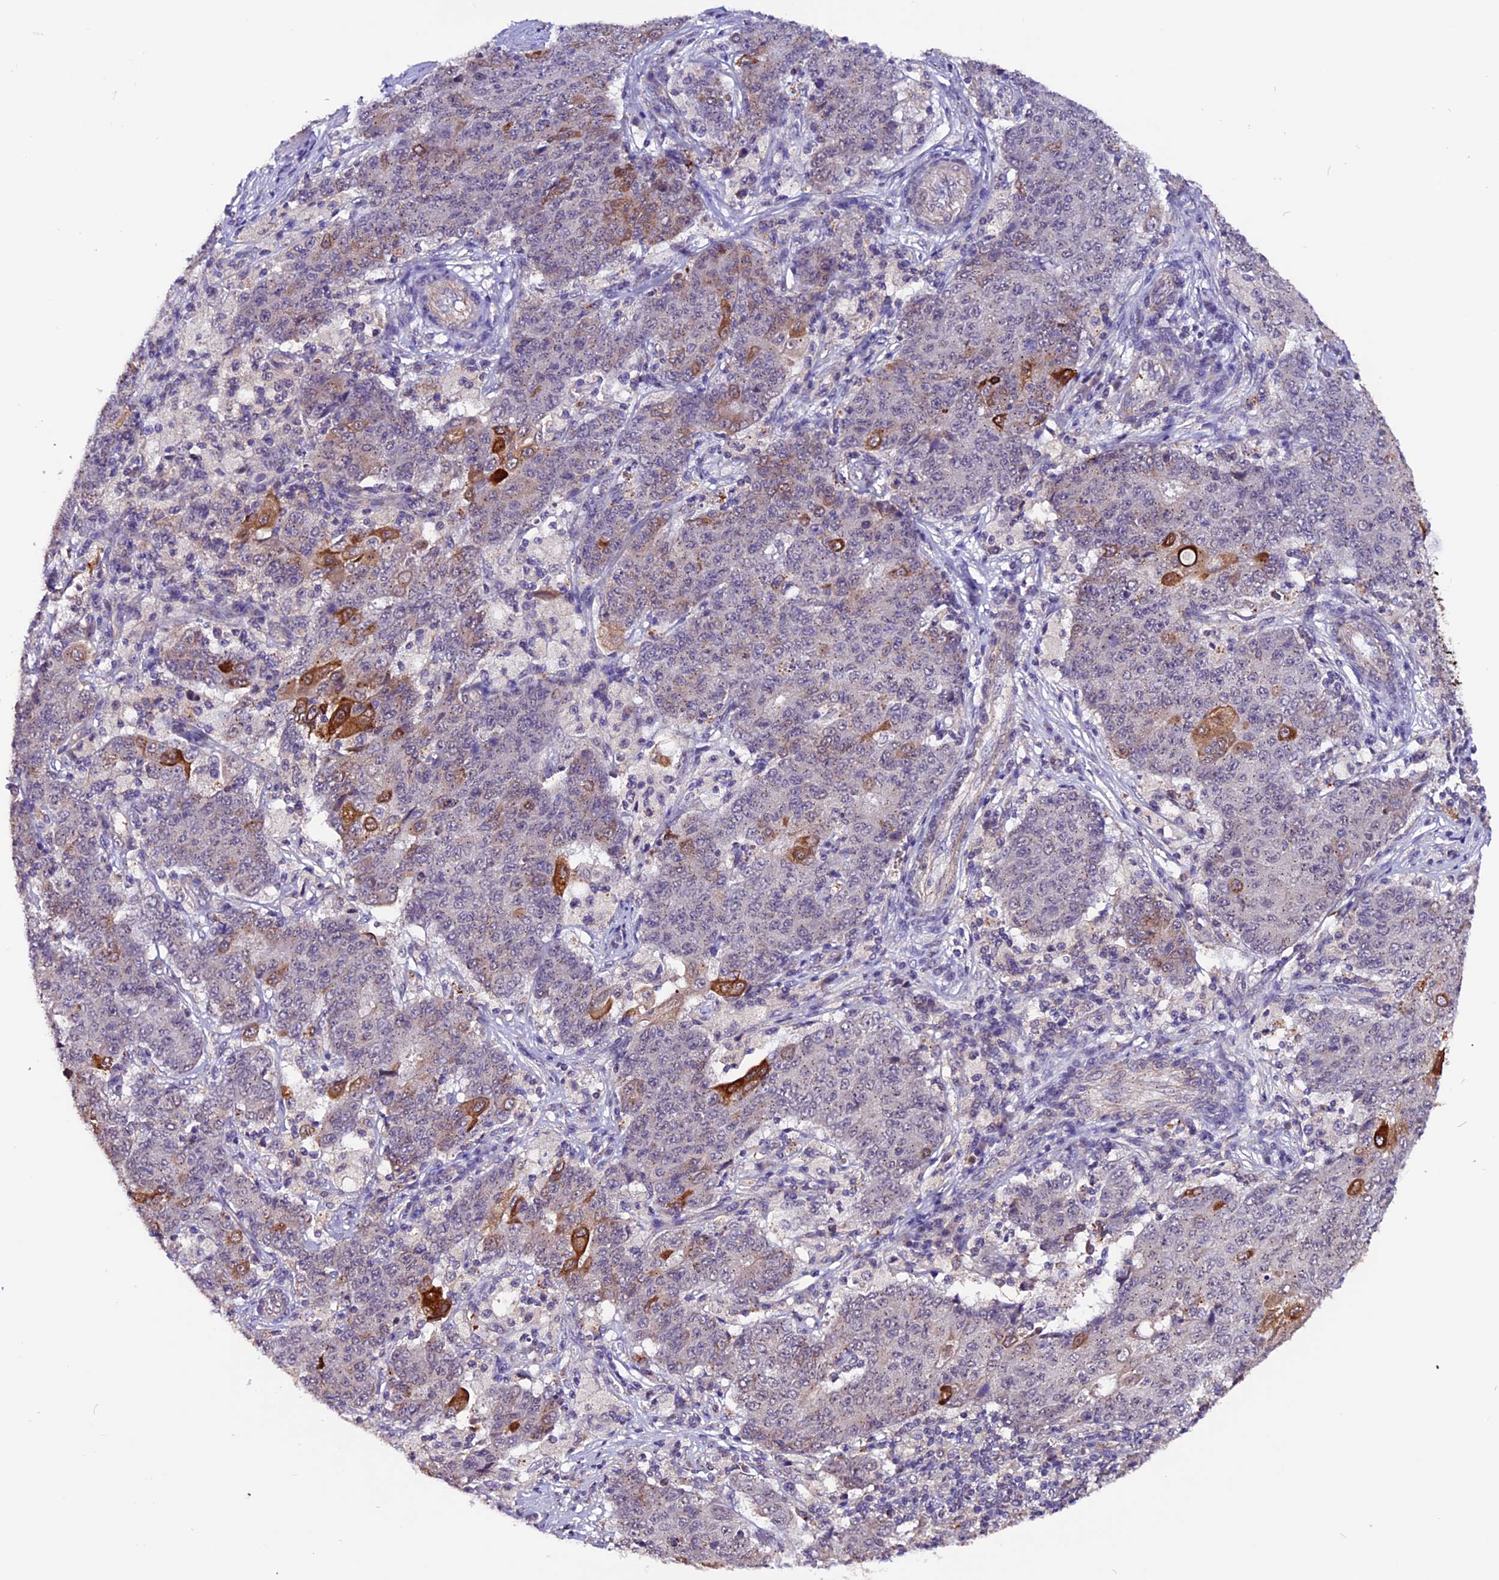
{"staining": {"intensity": "strong", "quantity": "<25%", "location": "cytoplasmic/membranous"}, "tissue": "ovarian cancer", "cell_type": "Tumor cells", "image_type": "cancer", "snomed": [{"axis": "morphology", "description": "Carcinoma, endometroid"}, {"axis": "topography", "description": "Ovary"}], "caption": "Immunohistochemical staining of ovarian endometroid carcinoma exhibits medium levels of strong cytoplasmic/membranous protein positivity in approximately <25% of tumor cells.", "gene": "RINL", "patient": {"sex": "female", "age": 42}}